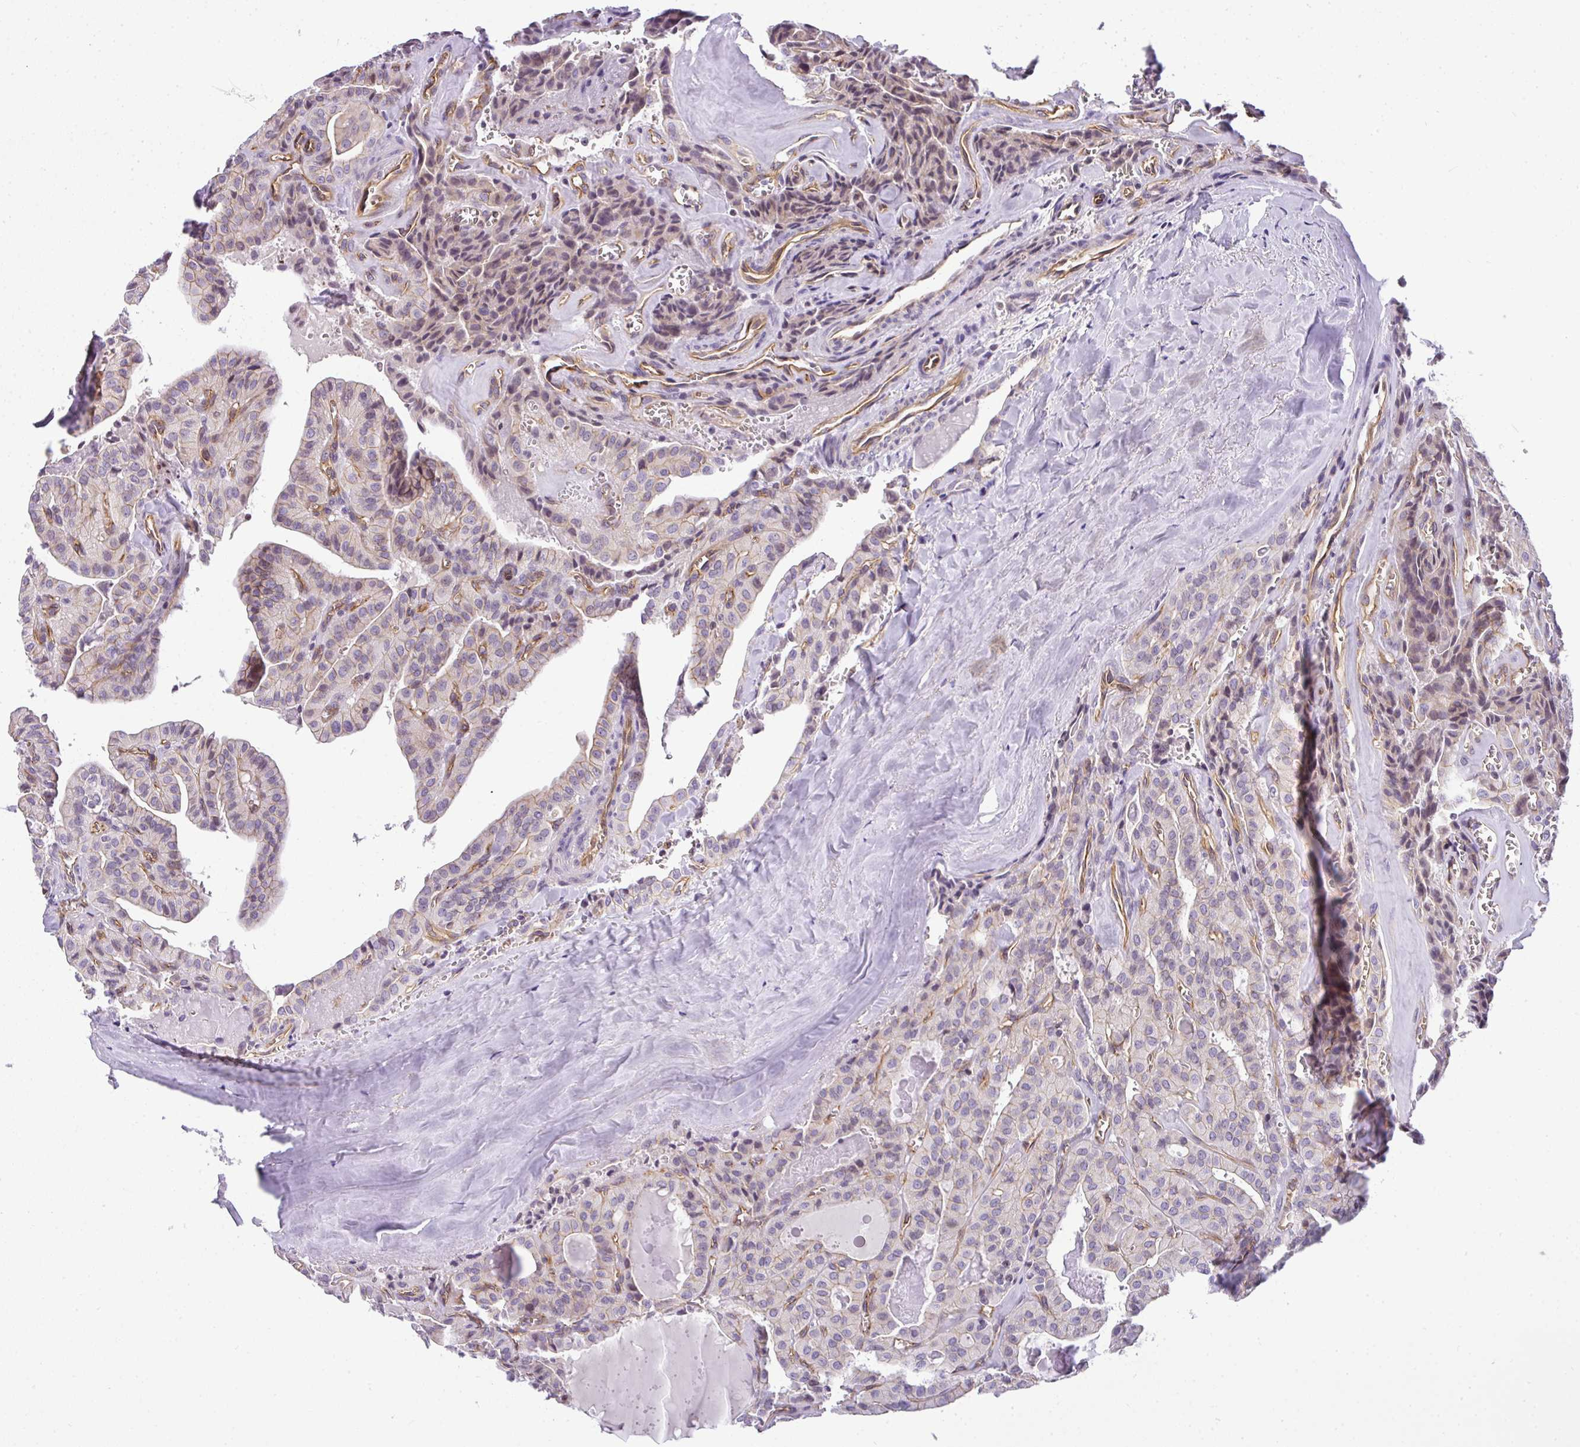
{"staining": {"intensity": "weak", "quantity": "<25%", "location": "cytoplasmic/membranous"}, "tissue": "thyroid cancer", "cell_type": "Tumor cells", "image_type": "cancer", "snomed": [{"axis": "morphology", "description": "Papillary adenocarcinoma, NOS"}, {"axis": "topography", "description": "Thyroid gland"}], "caption": "Tumor cells are negative for protein expression in human thyroid cancer.", "gene": "OR11H4", "patient": {"sex": "male", "age": 52}}